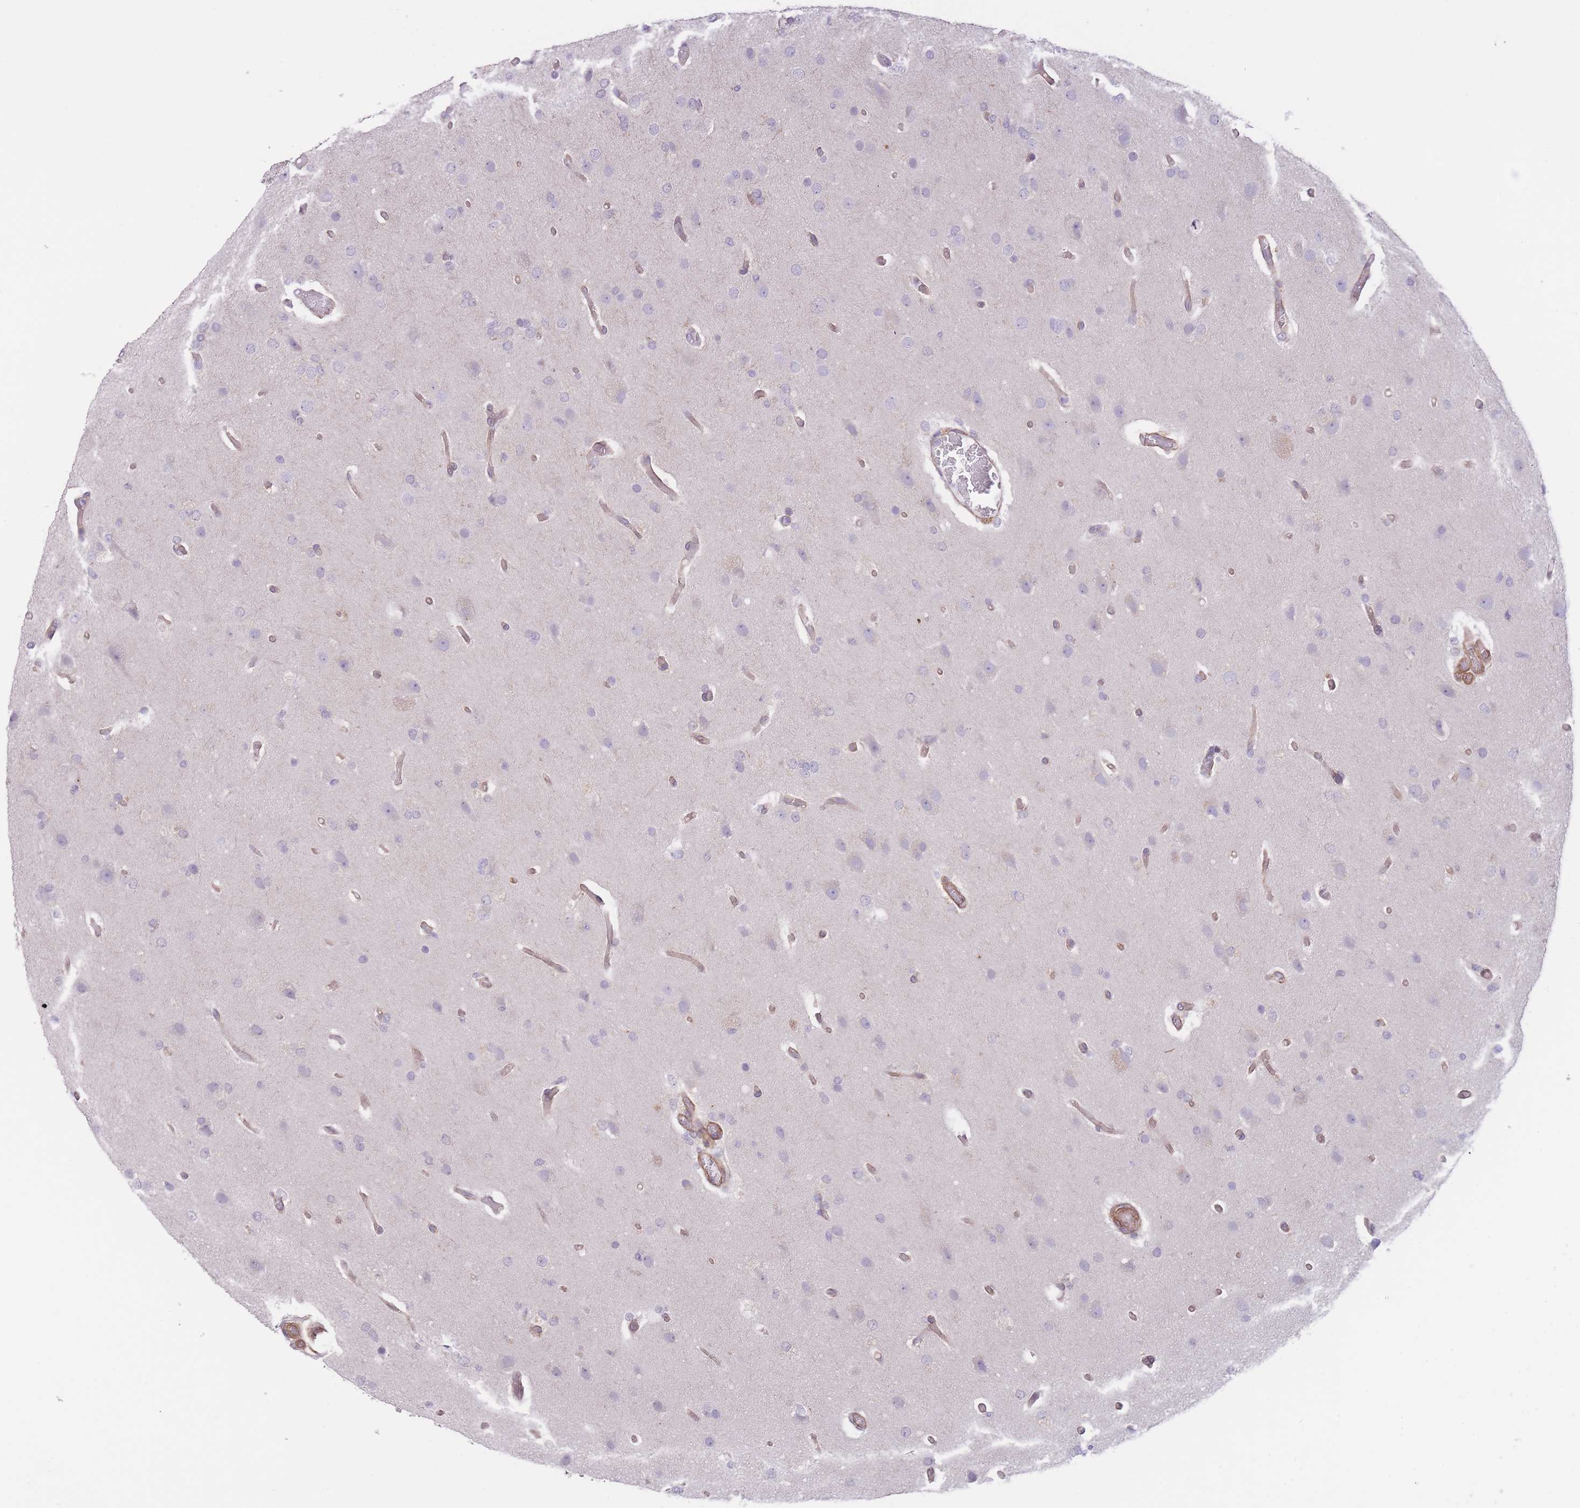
{"staining": {"intensity": "negative", "quantity": "none", "location": "none"}, "tissue": "glioma", "cell_type": "Tumor cells", "image_type": "cancer", "snomed": [{"axis": "morphology", "description": "Glioma, malignant, High grade"}, {"axis": "topography", "description": "Brain"}], "caption": "Malignant glioma (high-grade) was stained to show a protein in brown. There is no significant positivity in tumor cells.", "gene": "QTRT1", "patient": {"sex": "female", "age": 74}}